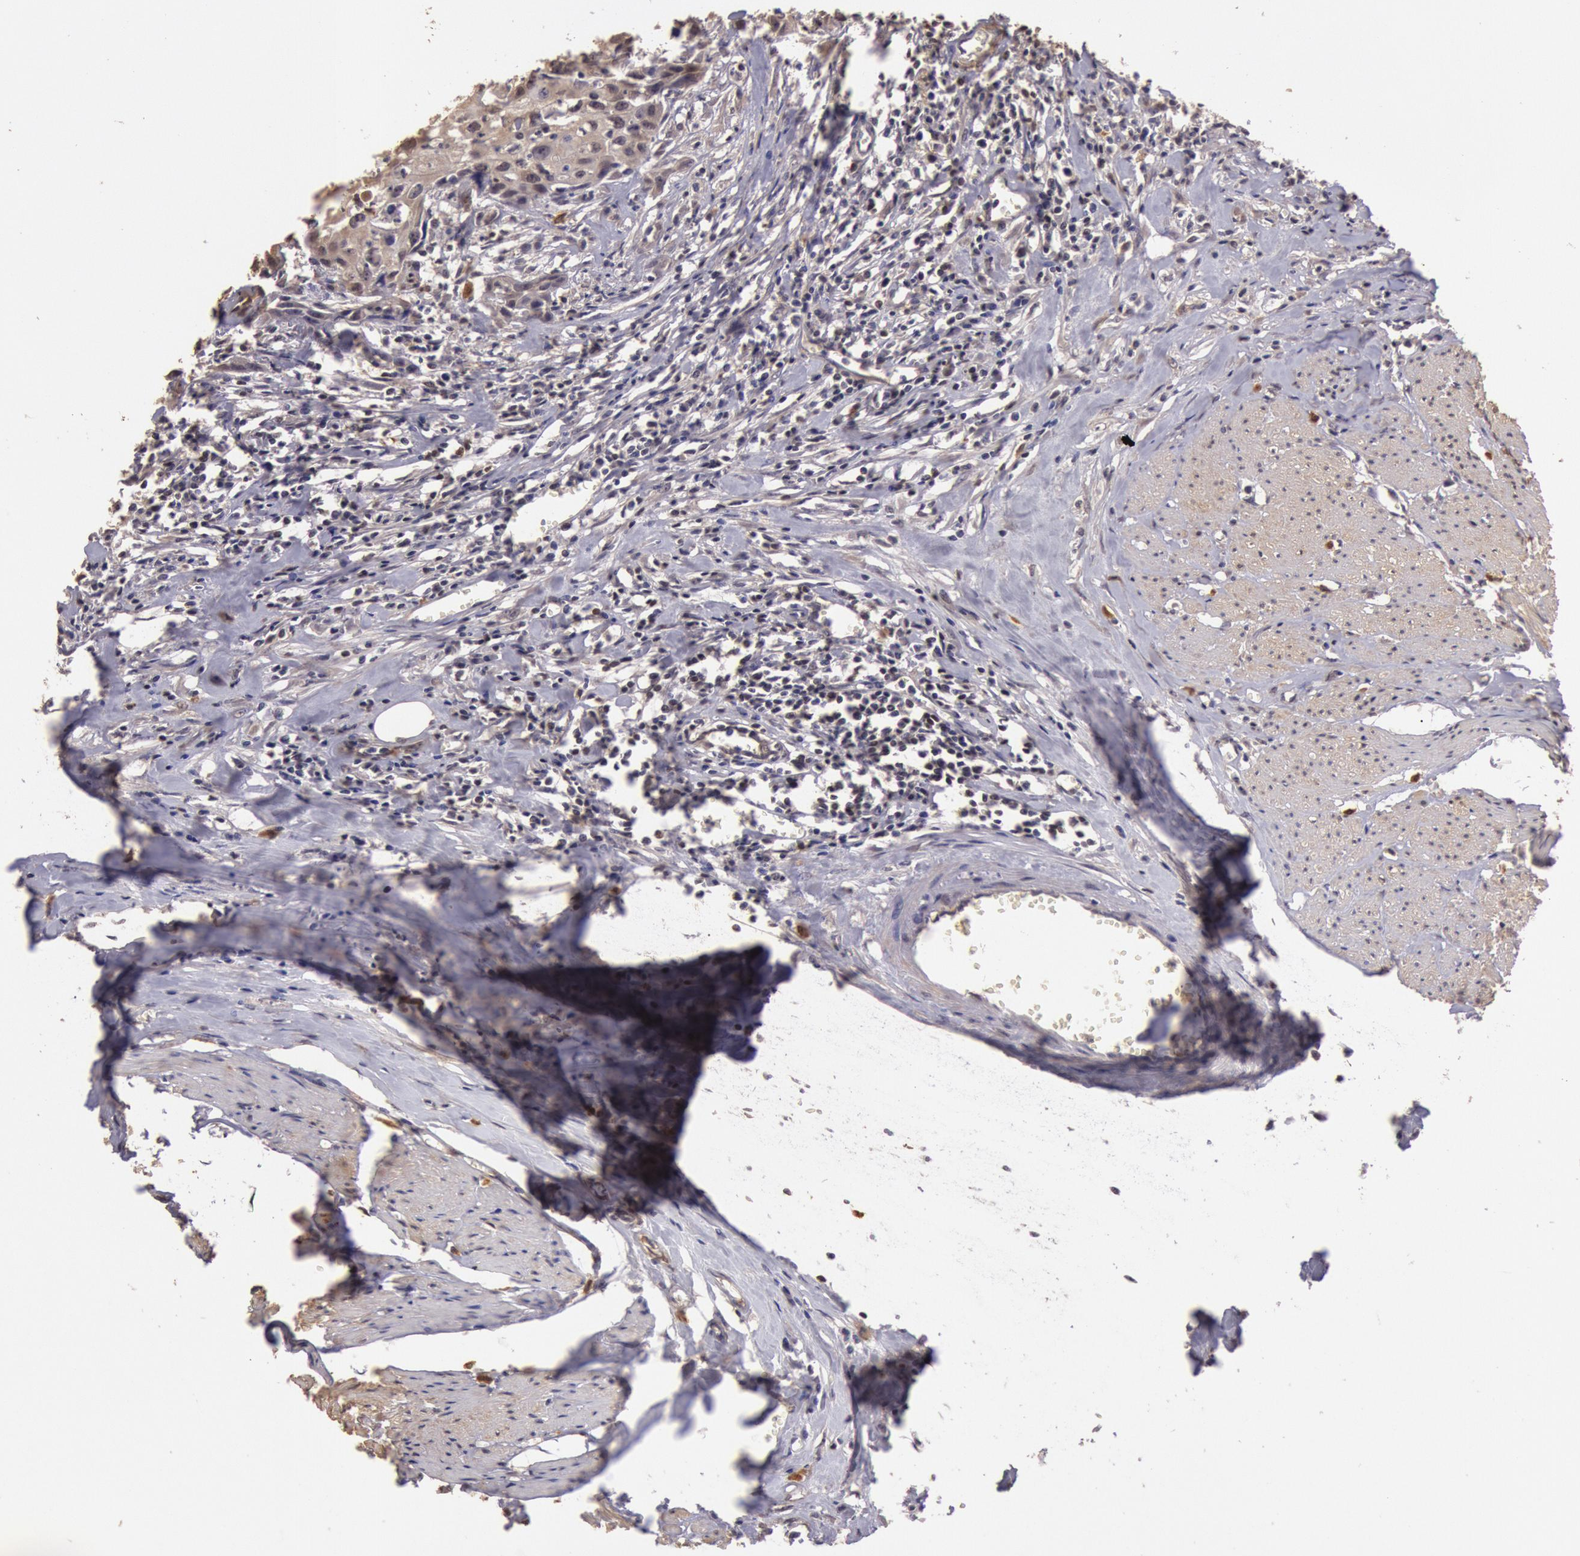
{"staining": {"intensity": "weak", "quantity": "25%-75%", "location": "cytoplasmic/membranous,nuclear"}, "tissue": "urothelial cancer", "cell_type": "Tumor cells", "image_type": "cancer", "snomed": [{"axis": "morphology", "description": "Urothelial carcinoma, High grade"}, {"axis": "topography", "description": "Urinary bladder"}], "caption": "Immunohistochemical staining of human urothelial carcinoma (high-grade) demonstrates low levels of weak cytoplasmic/membranous and nuclear protein positivity in about 25%-75% of tumor cells.", "gene": "SOD1", "patient": {"sex": "male", "age": 54}}